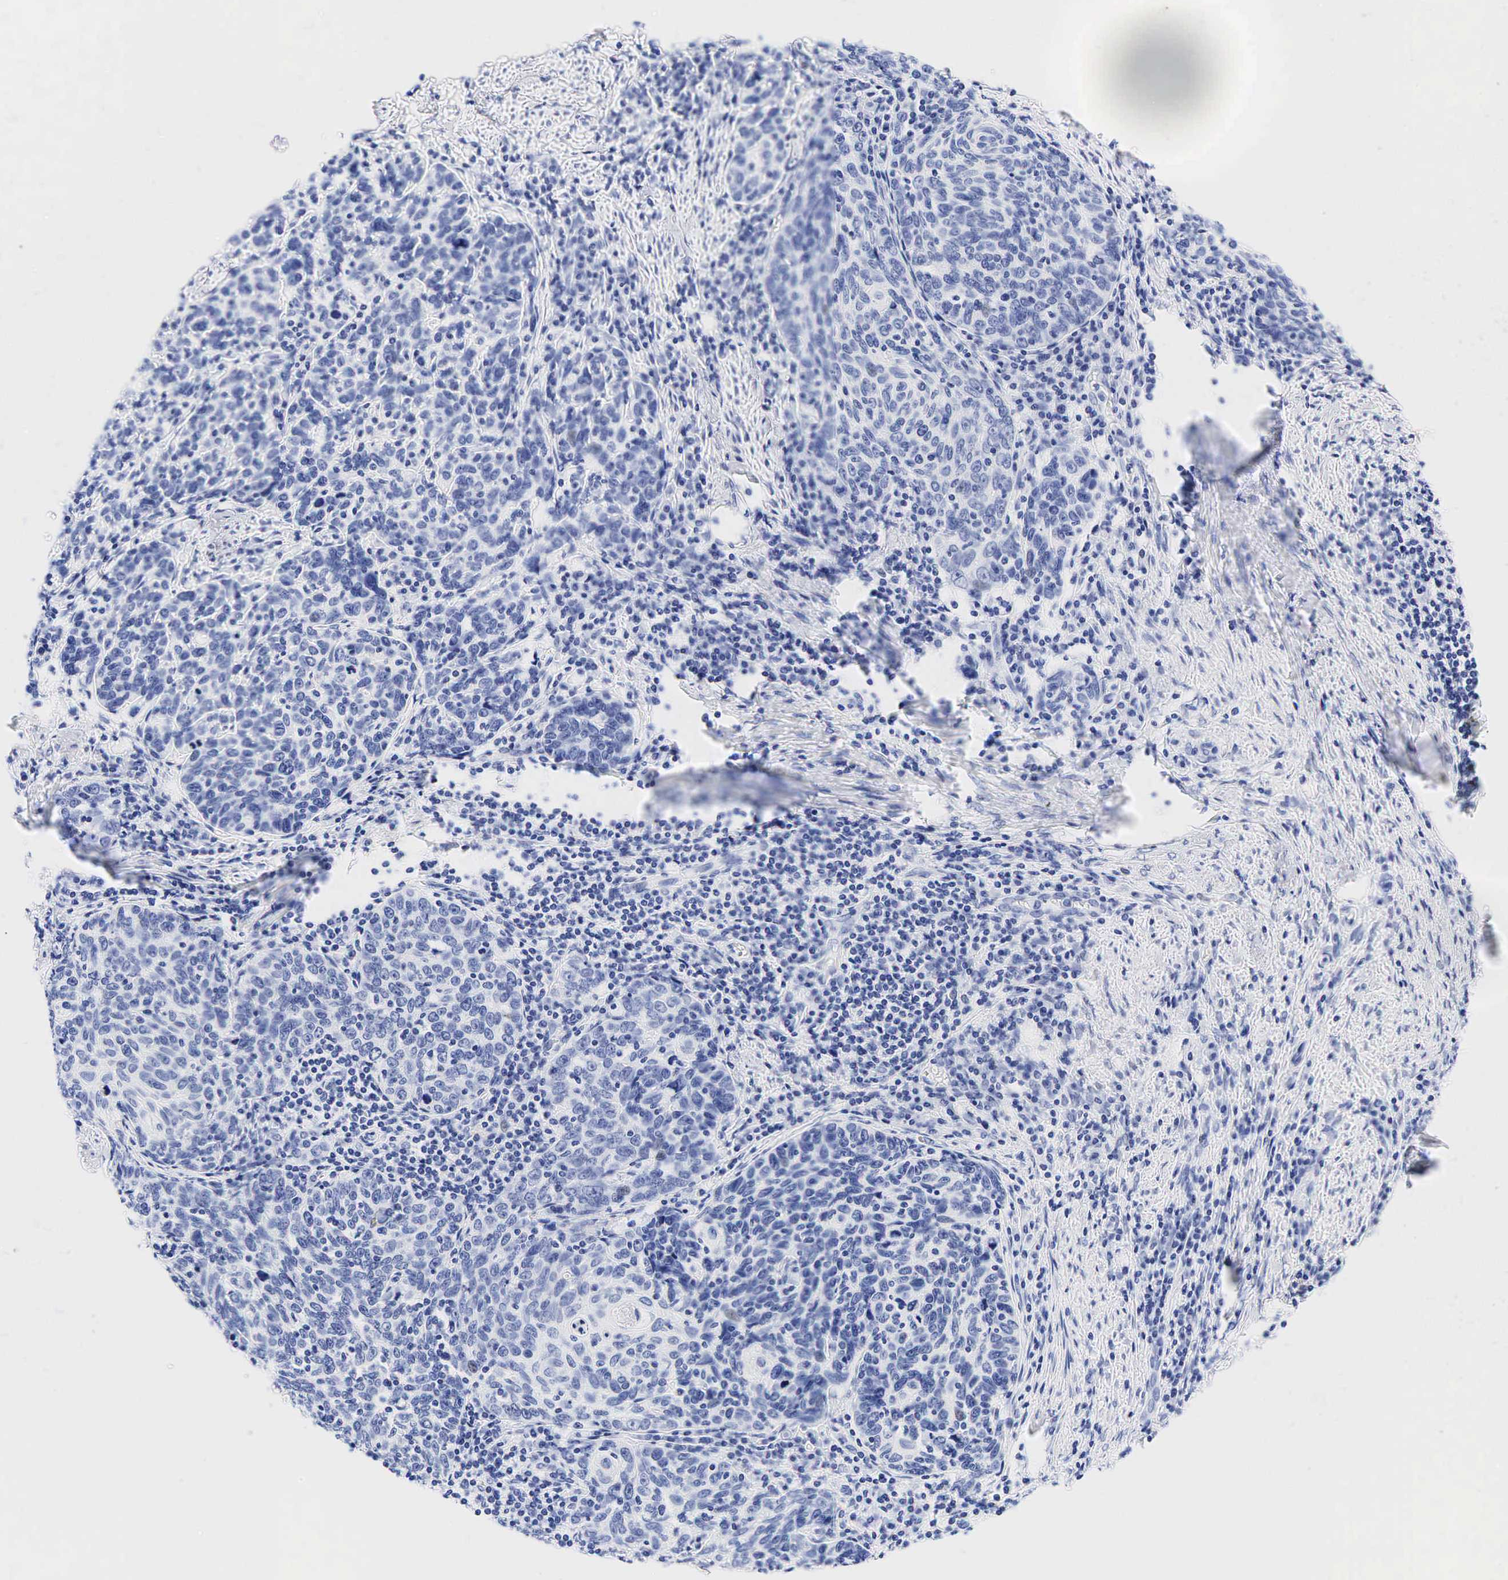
{"staining": {"intensity": "negative", "quantity": "none", "location": "none"}, "tissue": "cervical cancer", "cell_type": "Tumor cells", "image_type": "cancer", "snomed": [{"axis": "morphology", "description": "Squamous cell carcinoma, NOS"}, {"axis": "topography", "description": "Cervix"}], "caption": "The photomicrograph displays no staining of tumor cells in cervical cancer (squamous cell carcinoma). The staining was performed using DAB (3,3'-diaminobenzidine) to visualize the protein expression in brown, while the nuclei were stained in blue with hematoxylin (Magnification: 20x).", "gene": "ESR1", "patient": {"sex": "female", "age": 41}}